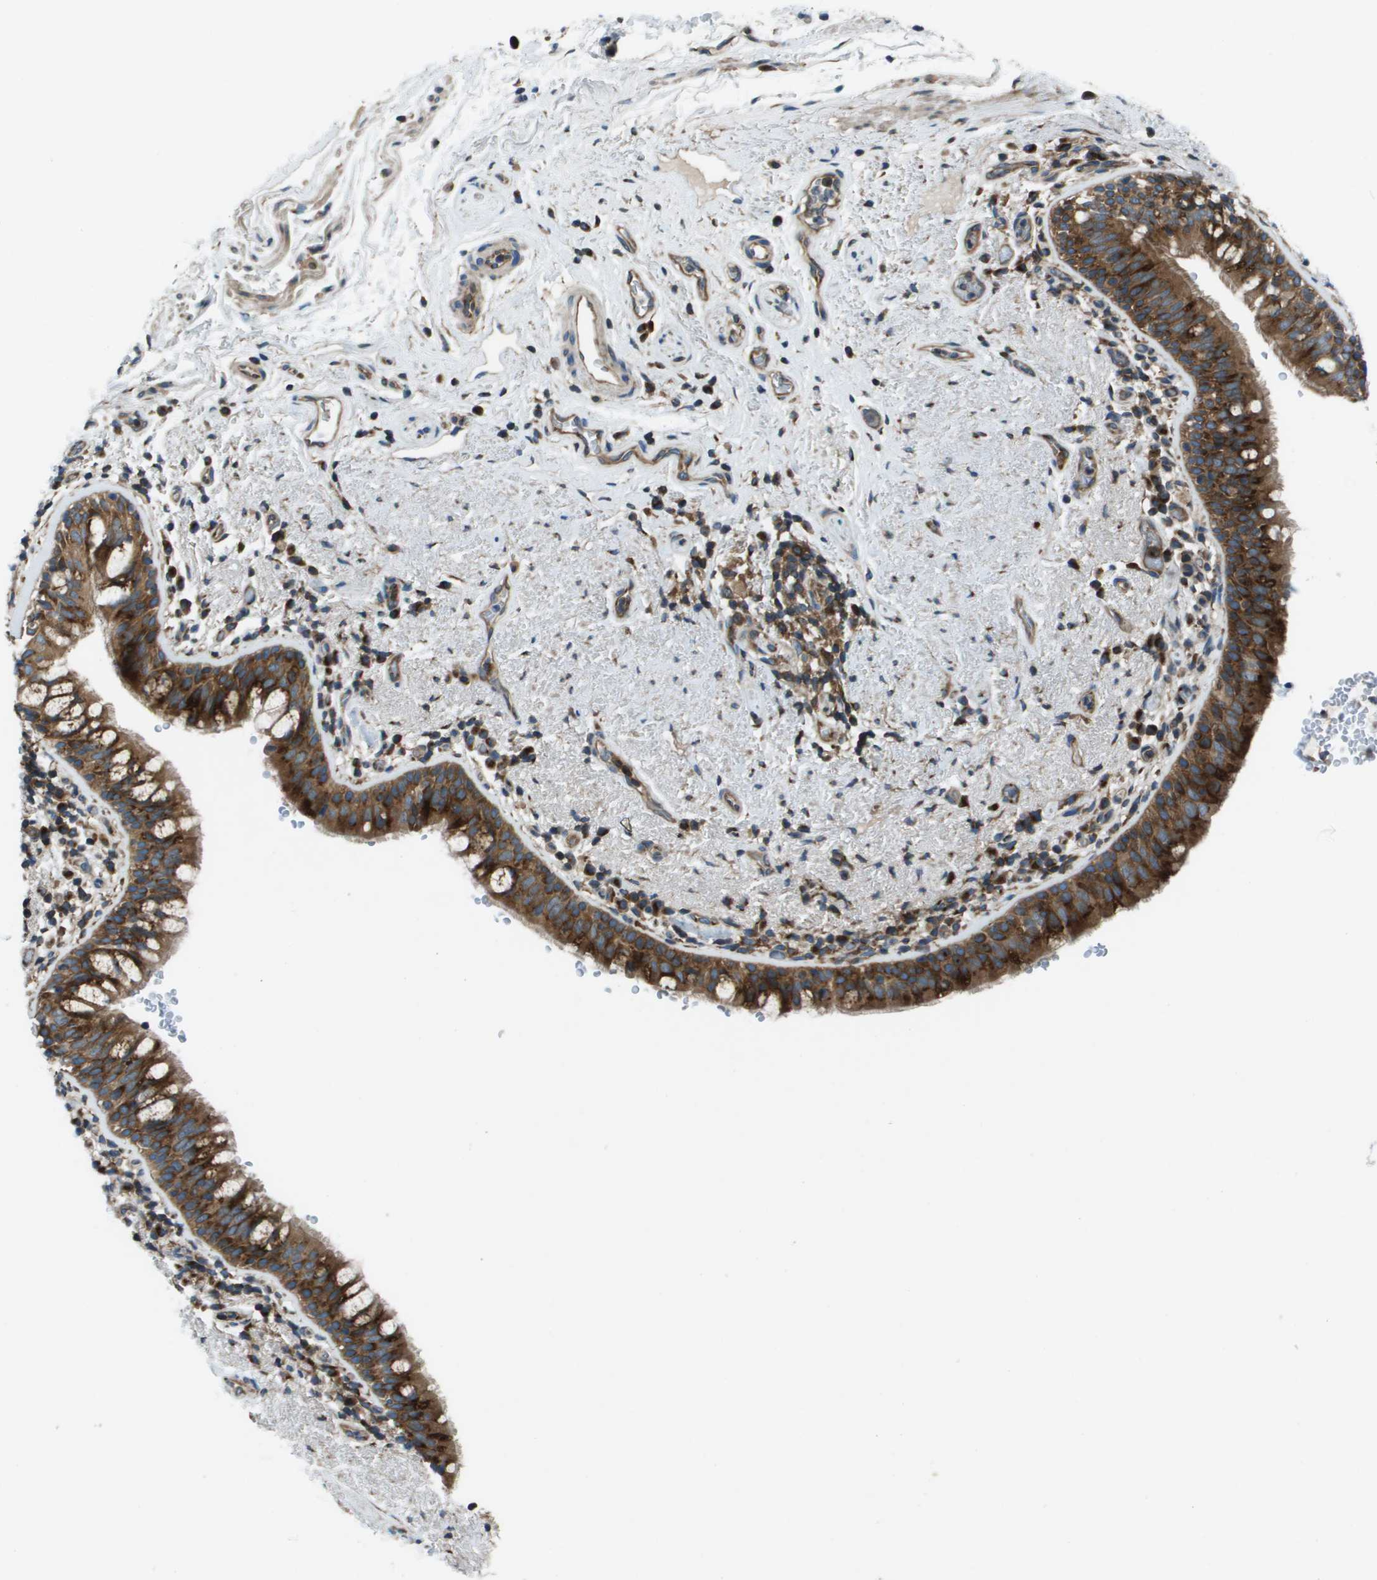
{"staining": {"intensity": "strong", "quantity": ">75%", "location": "cytoplasmic/membranous"}, "tissue": "bronchus", "cell_type": "Respiratory epithelial cells", "image_type": "normal", "snomed": [{"axis": "morphology", "description": "Normal tissue, NOS"}, {"axis": "morphology", "description": "Inflammation, NOS"}, {"axis": "topography", "description": "Cartilage tissue"}, {"axis": "topography", "description": "Bronchus"}], "caption": "Strong cytoplasmic/membranous positivity for a protein is appreciated in about >75% of respiratory epithelial cells of benign bronchus using IHC.", "gene": "ARFGAP2", "patient": {"sex": "male", "age": 77}}